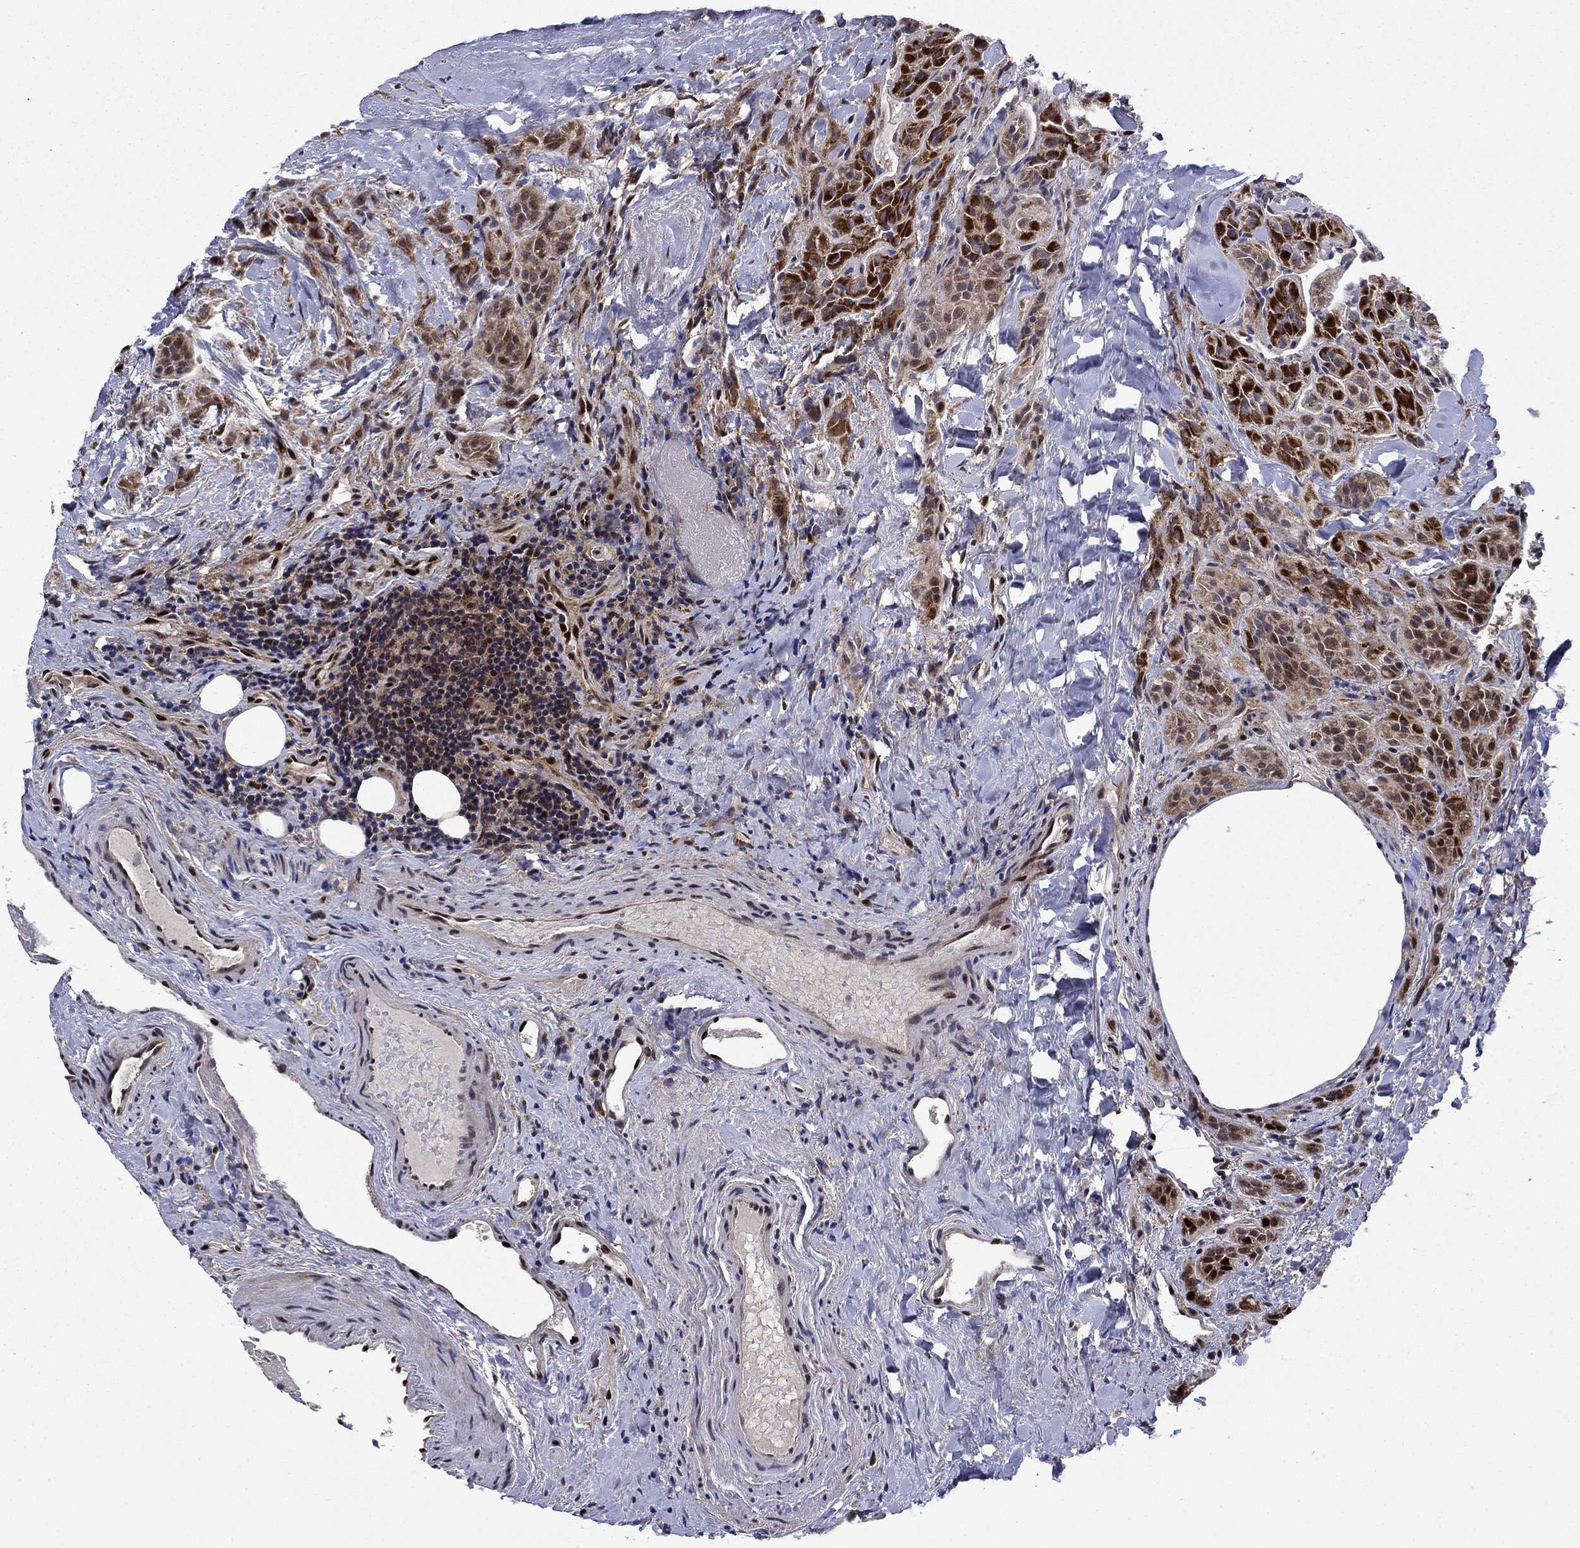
{"staining": {"intensity": "strong", "quantity": "25%-75%", "location": "cytoplasmic/membranous,nuclear"}, "tissue": "thyroid cancer", "cell_type": "Tumor cells", "image_type": "cancer", "snomed": [{"axis": "morphology", "description": "Papillary adenocarcinoma, NOS"}, {"axis": "topography", "description": "Thyroid gland"}], "caption": "There is high levels of strong cytoplasmic/membranous and nuclear staining in tumor cells of thyroid cancer, as demonstrated by immunohistochemical staining (brown color).", "gene": "AGTPBP1", "patient": {"sex": "female", "age": 45}}